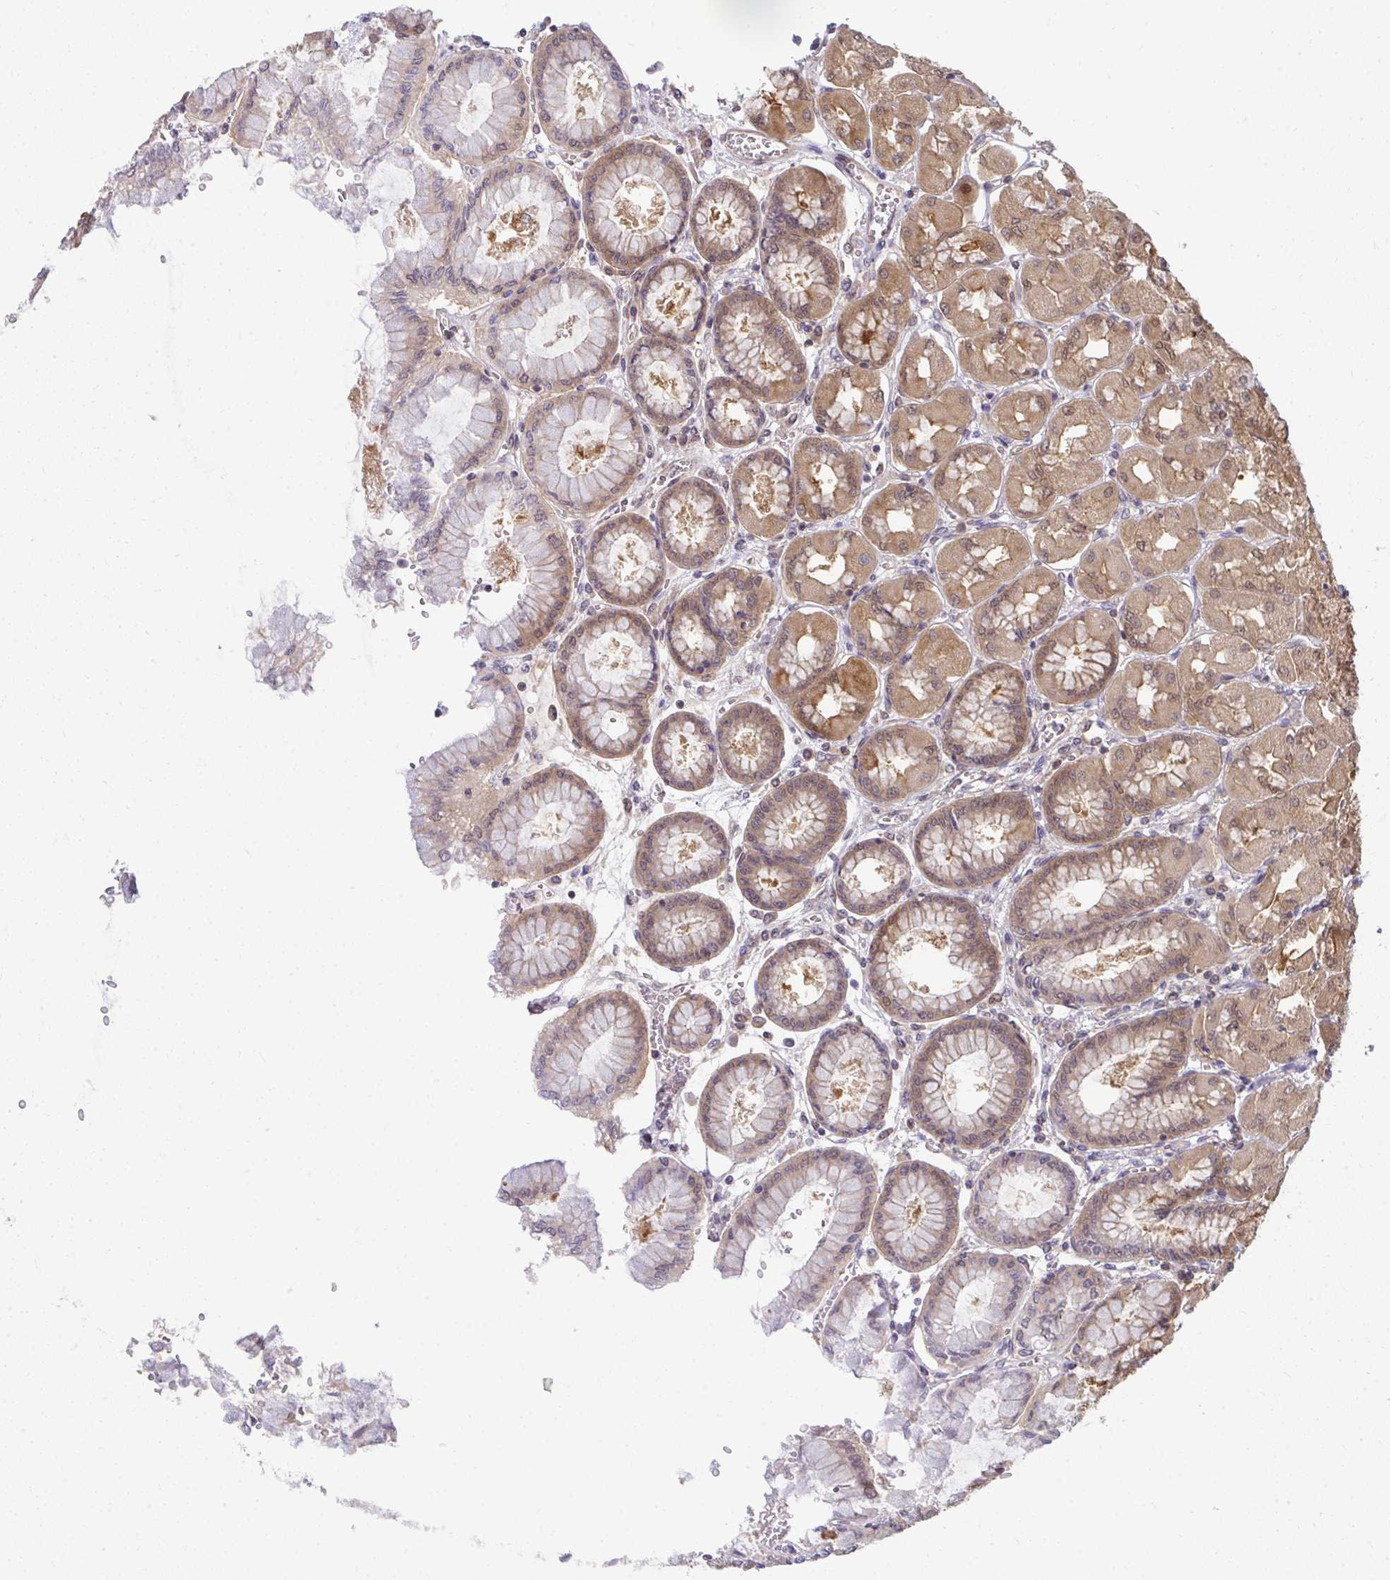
{"staining": {"intensity": "moderate", "quantity": ">75%", "location": "cytoplasmic/membranous"}, "tissue": "stomach", "cell_type": "Glandular cells", "image_type": "normal", "snomed": [{"axis": "morphology", "description": "Normal tissue, NOS"}, {"axis": "topography", "description": "Stomach, upper"}], "caption": "DAB immunohistochemical staining of unremarkable human stomach shows moderate cytoplasmic/membranous protein staining in about >75% of glandular cells.", "gene": "HDHD2", "patient": {"sex": "female", "age": 56}}